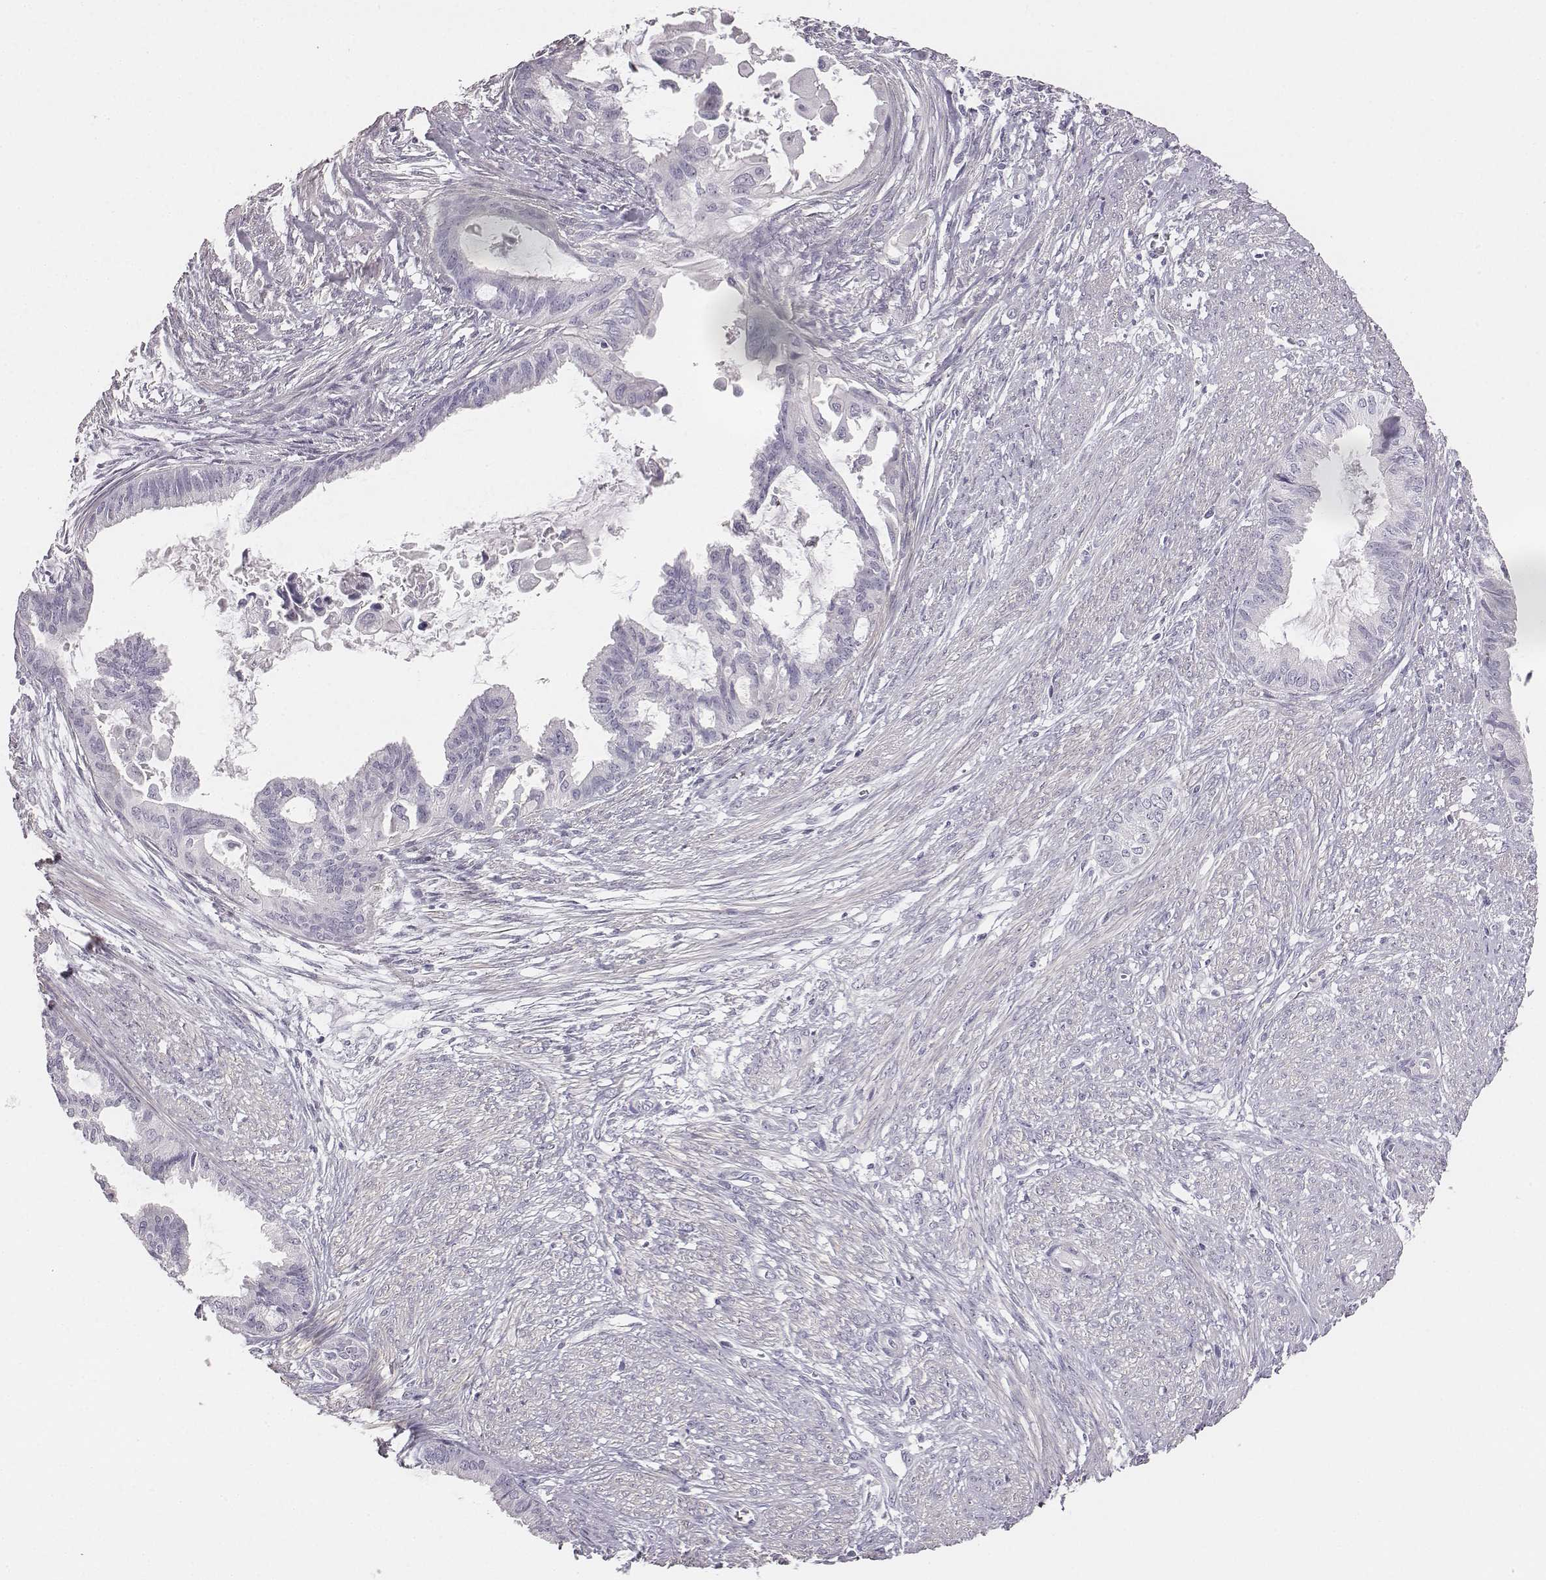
{"staining": {"intensity": "negative", "quantity": "none", "location": "none"}, "tissue": "endometrial cancer", "cell_type": "Tumor cells", "image_type": "cancer", "snomed": [{"axis": "morphology", "description": "Adenocarcinoma, NOS"}, {"axis": "topography", "description": "Endometrium"}], "caption": "IHC of adenocarcinoma (endometrial) shows no staining in tumor cells. (Stains: DAB IHC with hematoxylin counter stain, Microscopy: brightfield microscopy at high magnification).", "gene": "ADAM7", "patient": {"sex": "female", "age": 86}}